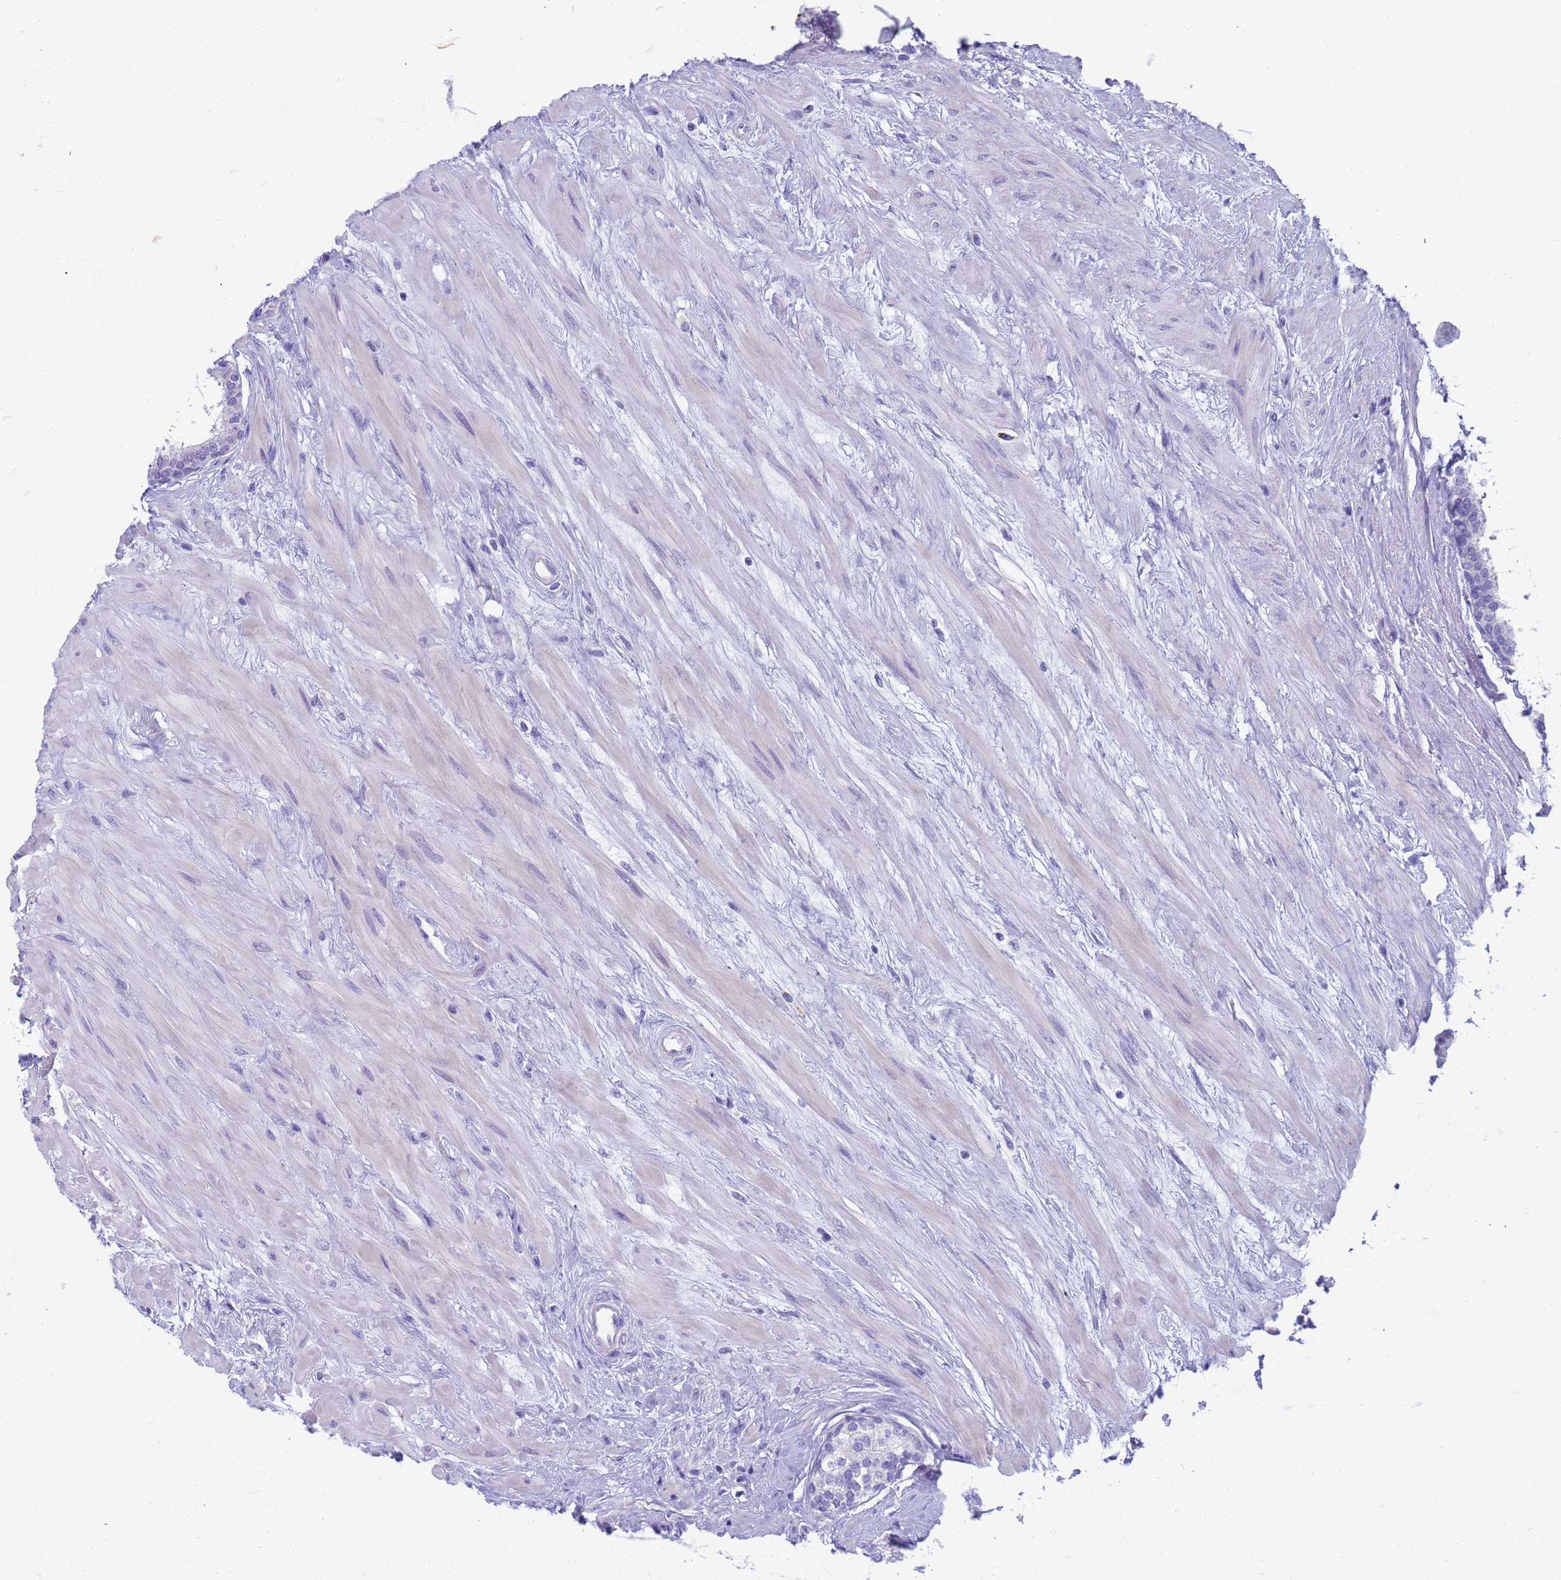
{"staining": {"intensity": "negative", "quantity": "none", "location": "none"}, "tissue": "prostate", "cell_type": "Glandular cells", "image_type": "normal", "snomed": [{"axis": "morphology", "description": "Normal tissue, NOS"}, {"axis": "topography", "description": "Prostate"}], "caption": "The immunohistochemistry histopathology image has no significant staining in glandular cells of prostate.", "gene": "RNASE2", "patient": {"sex": "male", "age": 57}}